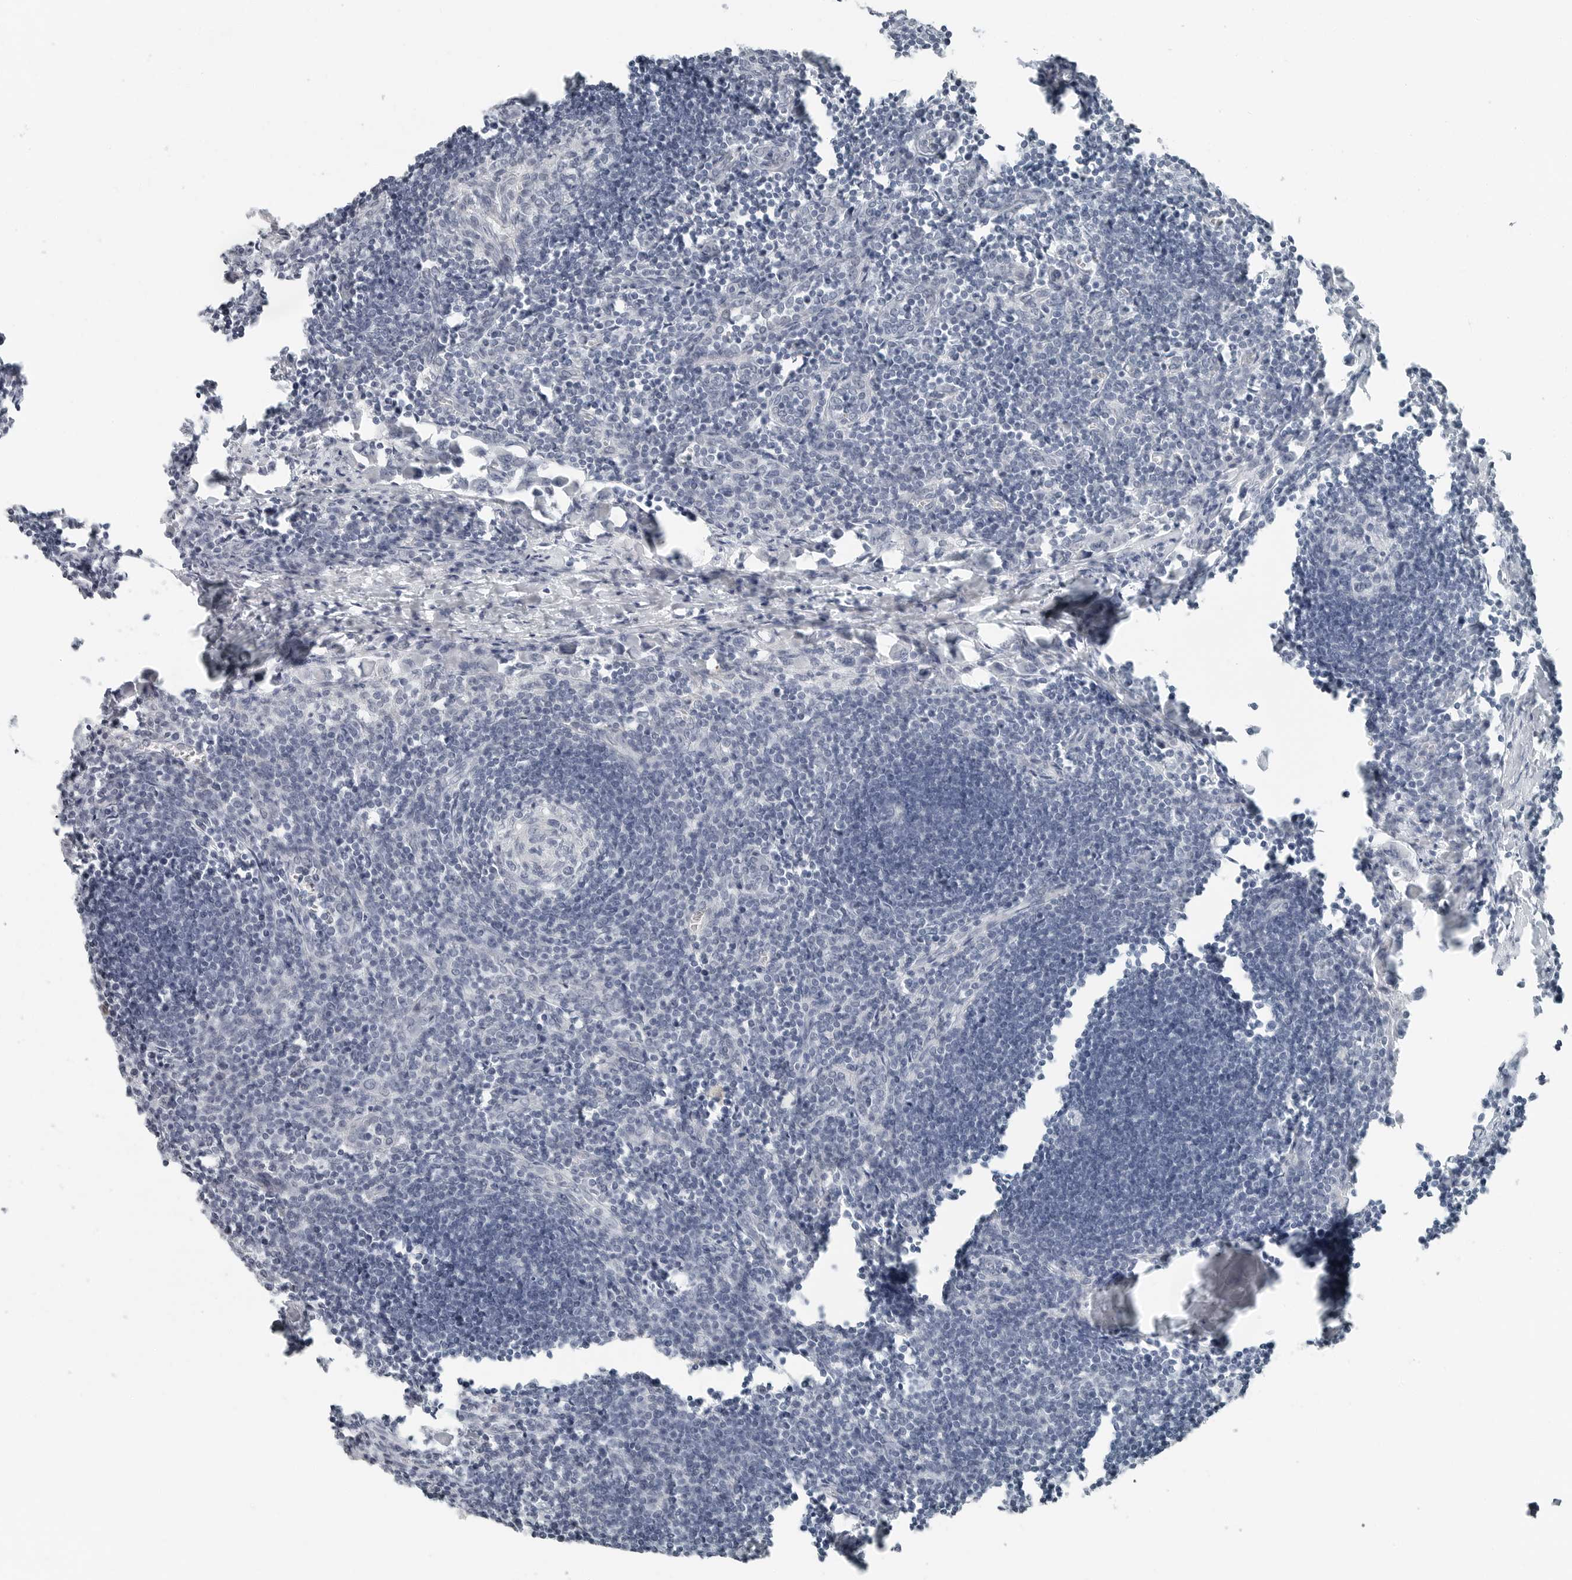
{"staining": {"intensity": "negative", "quantity": "none", "location": "none"}, "tissue": "lymph node", "cell_type": "Germinal center cells", "image_type": "normal", "snomed": [{"axis": "morphology", "description": "Normal tissue, NOS"}, {"axis": "morphology", "description": "Malignant melanoma, Metastatic site"}, {"axis": "topography", "description": "Lymph node"}], "caption": "Germinal center cells are negative for brown protein staining in benign lymph node. (Stains: DAB (3,3'-diaminobenzidine) immunohistochemistry with hematoxylin counter stain, Microscopy: brightfield microscopy at high magnification).", "gene": "XIRP1", "patient": {"sex": "male", "age": 41}}